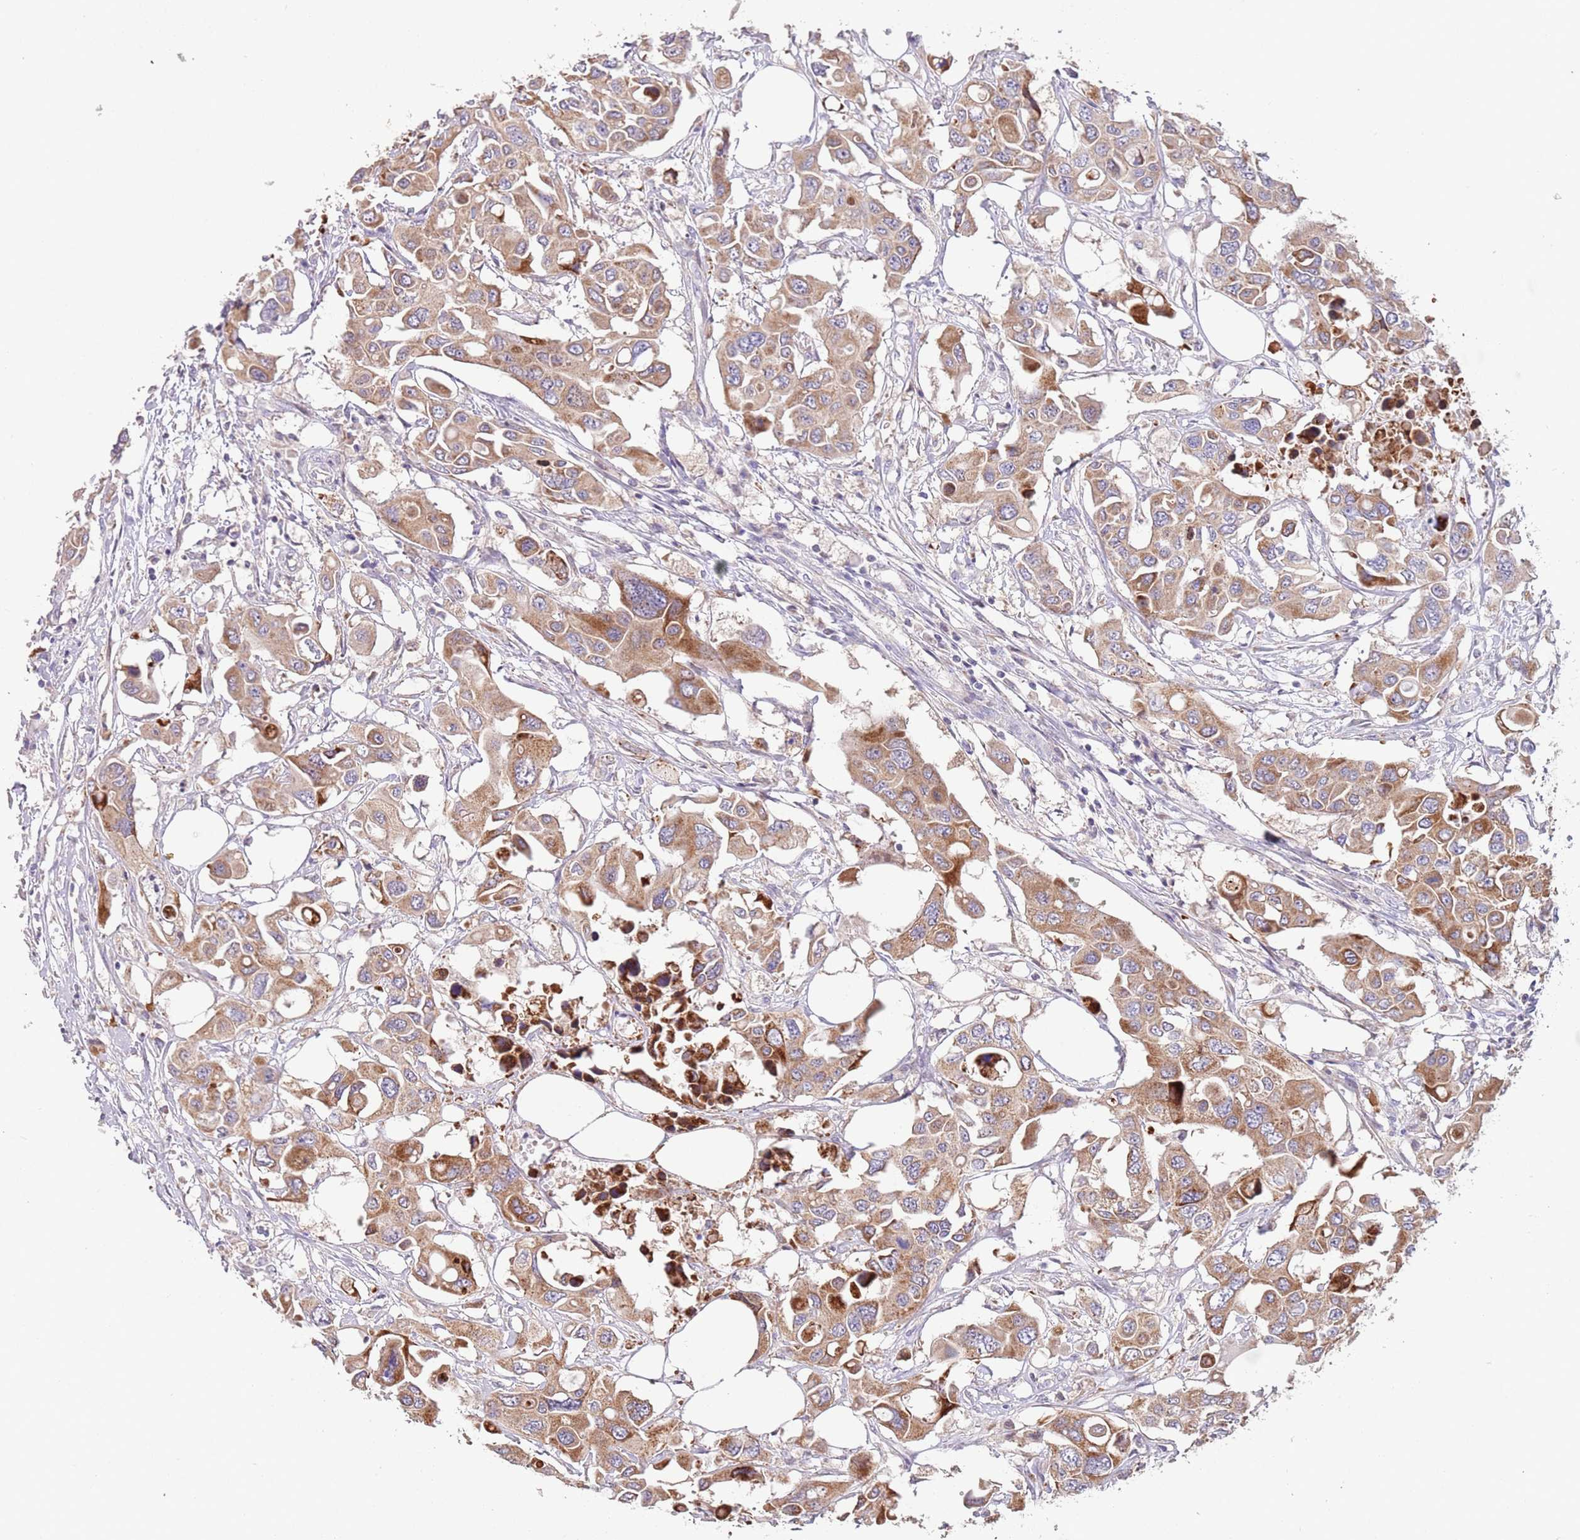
{"staining": {"intensity": "moderate", "quantity": ">75%", "location": "cytoplasmic/membranous"}, "tissue": "colorectal cancer", "cell_type": "Tumor cells", "image_type": "cancer", "snomed": [{"axis": "morphology", "description": "Adenocarcinoma, NOS"}, {"axis": "topography", "description": "Colon"}], "caption": "An immunohistochemistry (IHC) micrograph of neoplastic tissue is shown. Protein staining in brown shows moderate cytoplasmic/membranous positivity in adenocarcinoma (colorectal) within tumor cells.", "gene": "ABCC10", "patient": {"sex": "male", "age": 77}}